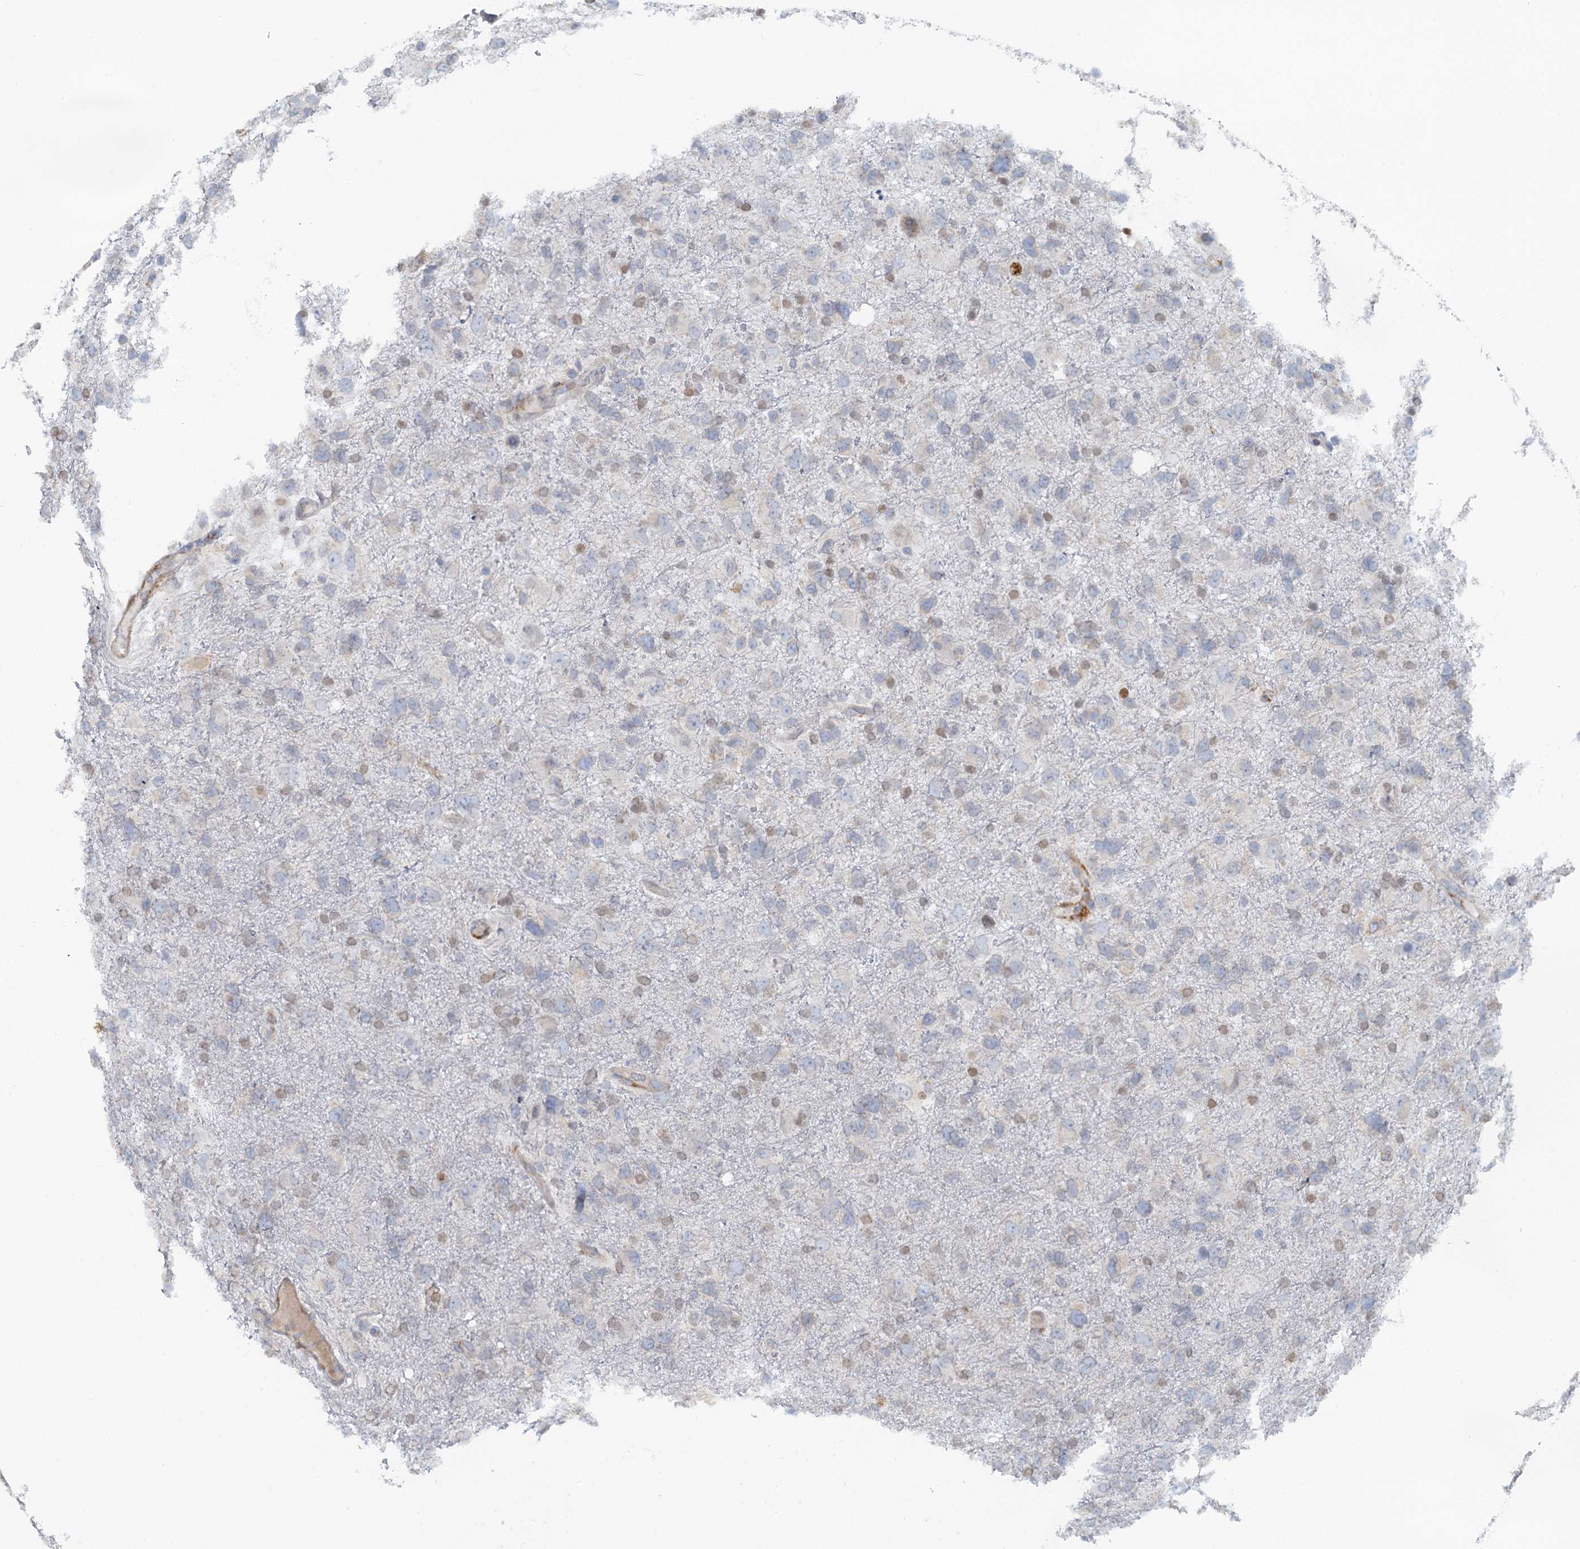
{"staining": {"intensity": "weak", "quantity": "25%-75%", "location": "cytoplasmic/membranous"}, "tissue": "glioma", "cell_type": "Tumor cells", "image_type": "cancer", "snomed": [{"axis": "morphology", "description": "Glioma, malignant, High grade"}, {"axis": "topography", "description": "Brain"}], "caption": "IHC photomicrograph of neoplastic tissue: malignant high-grade glioma stained using IHC displays low levels of weak protein expression localized specifically in the cytoplasmic/membranous of tumor cells, appearing as a cytoplasmic/membranous brown color.", "gene": "POGLUT3", "patient": {"sex": "male", "age": 61}}